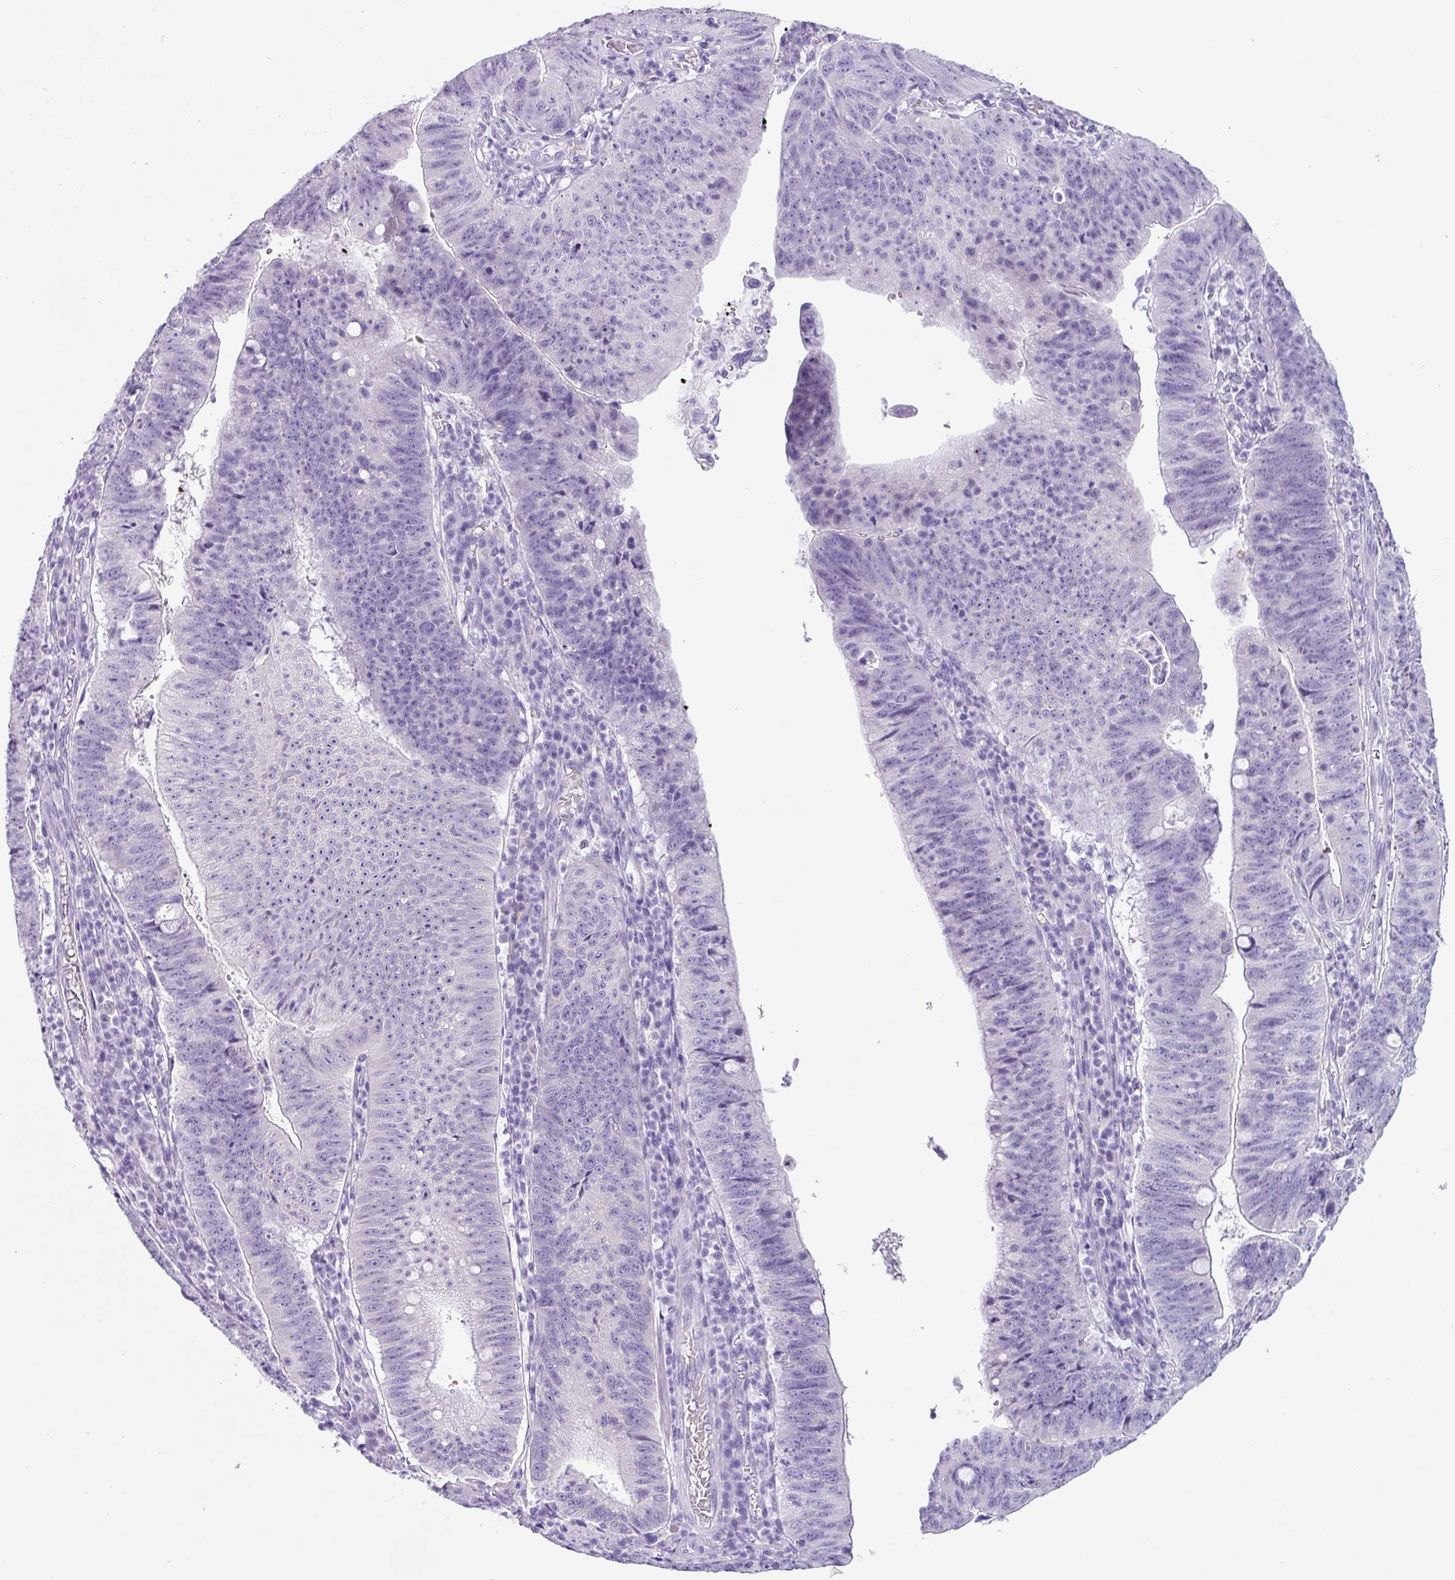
{"staining": {"intensity": "negative", "quantity": "none", "location": "none"}, "tissue": "stomach cancer", "cell_type": "Tumor cells", "image_type": "cancer", "snomed": [{"axis": "morphology", "description": "Adenocarcinoma, NOS"}, {"axis": "topography", "description": "Stomach"}], "caption": "Micrograph shows no protein positivity in tumor cells of stomach cancer tissue. (DAB (3,3'-diaminobenzidine) immunohistochemistry (IHC) with hematoxylin counter stain).", "gene": "NCCRP1", "patient": {"sex": "male", "age": 59}}